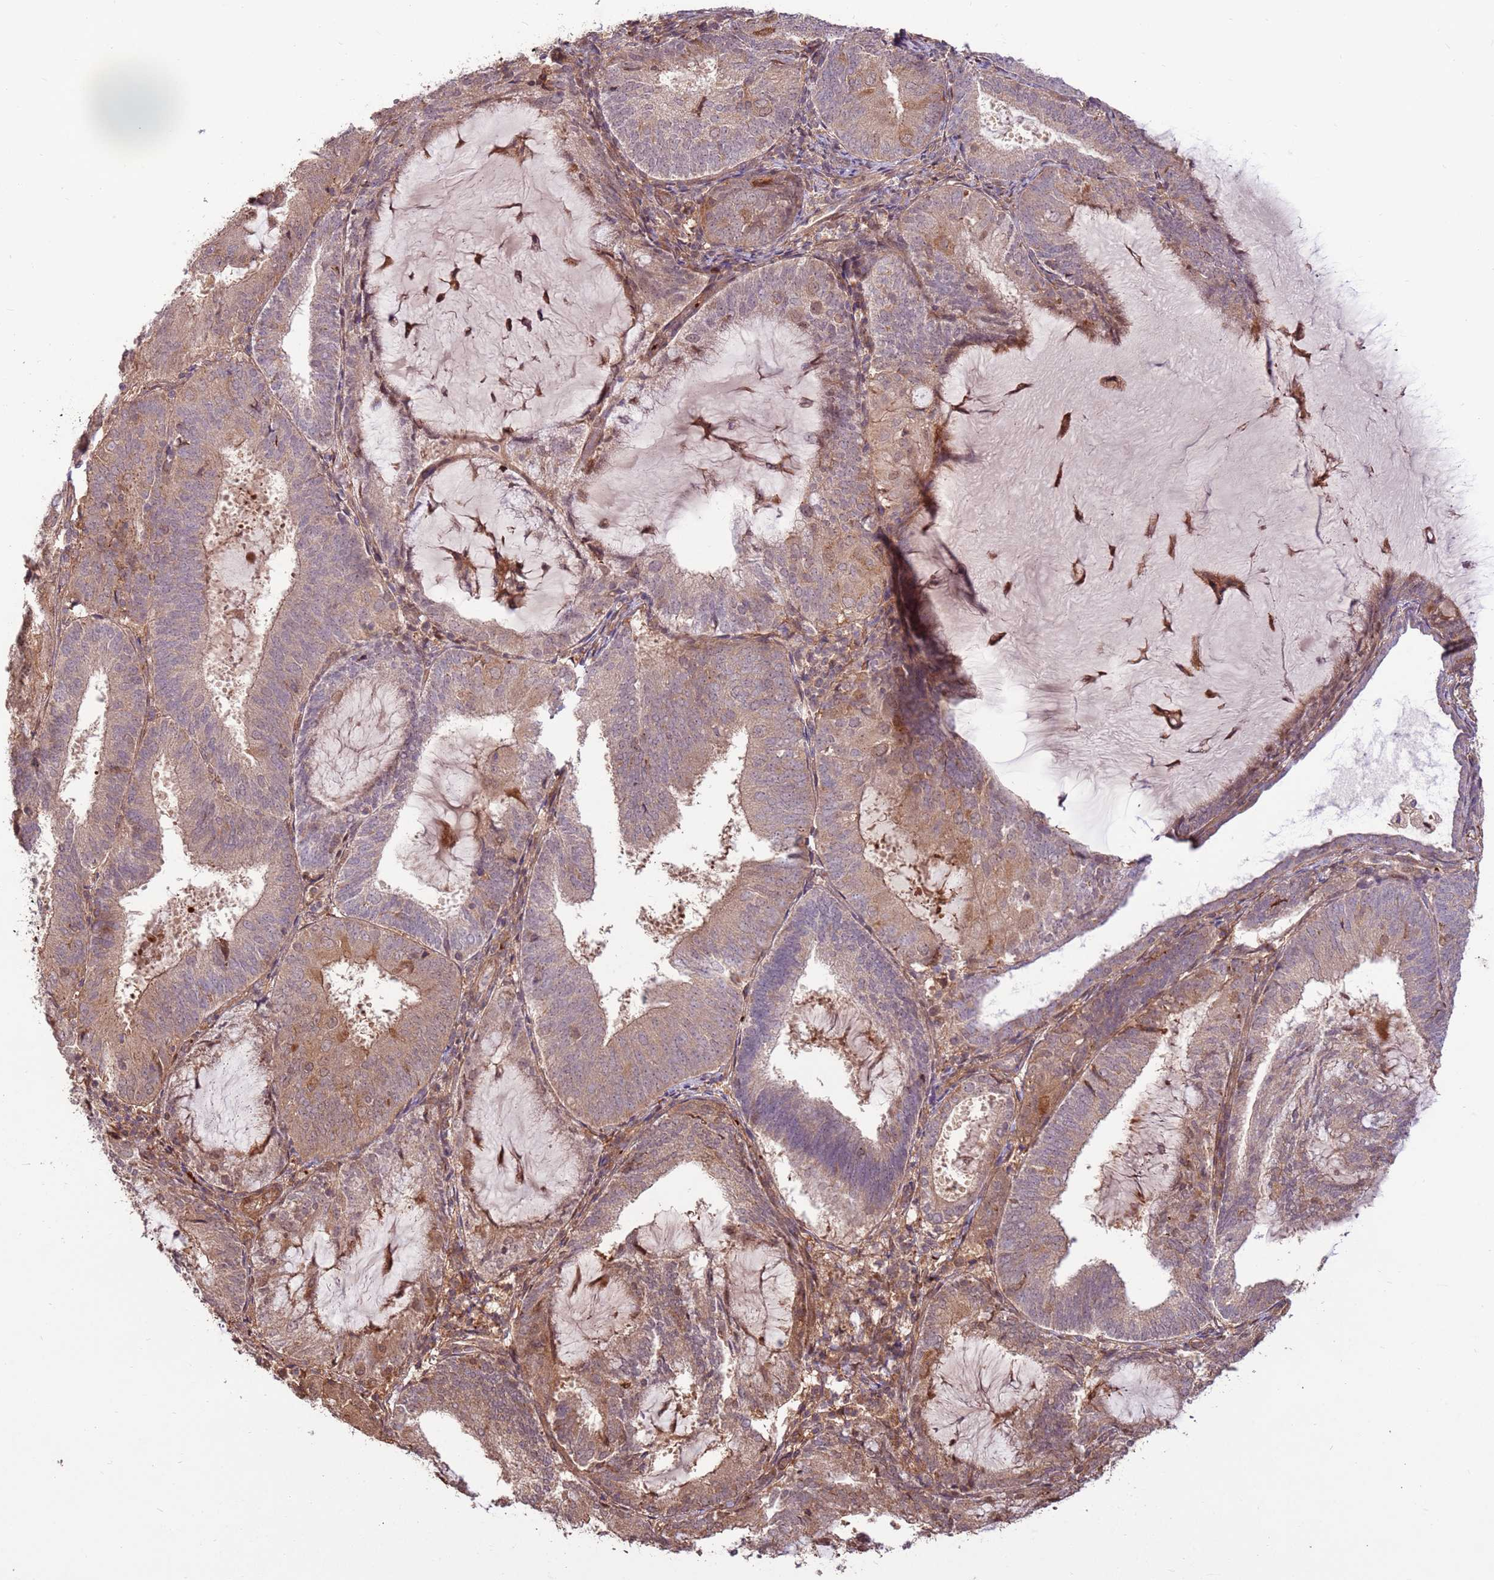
{"staining": {"intensity": "moderate", "quantity": "<25%", "location": "cytoplasmic/membranous,nuclear"}, "tissue": "endometrial cancer", "cell_type": "Tumor cells", "image_type": "cancer", "snomed": [{"axis": "morphology", "description": "Adenocarcinoma, NOS"}, {"axis": "topography", "description": "Endometrium"}], "caption": "The immunohistochemical stain shows moderate cytoplasmic/membranous and nuclear expression in tumor cells of endometrial cancer tissue.", "gene": "CCDC112", "patient": {"sex": "female", "age": 81}}